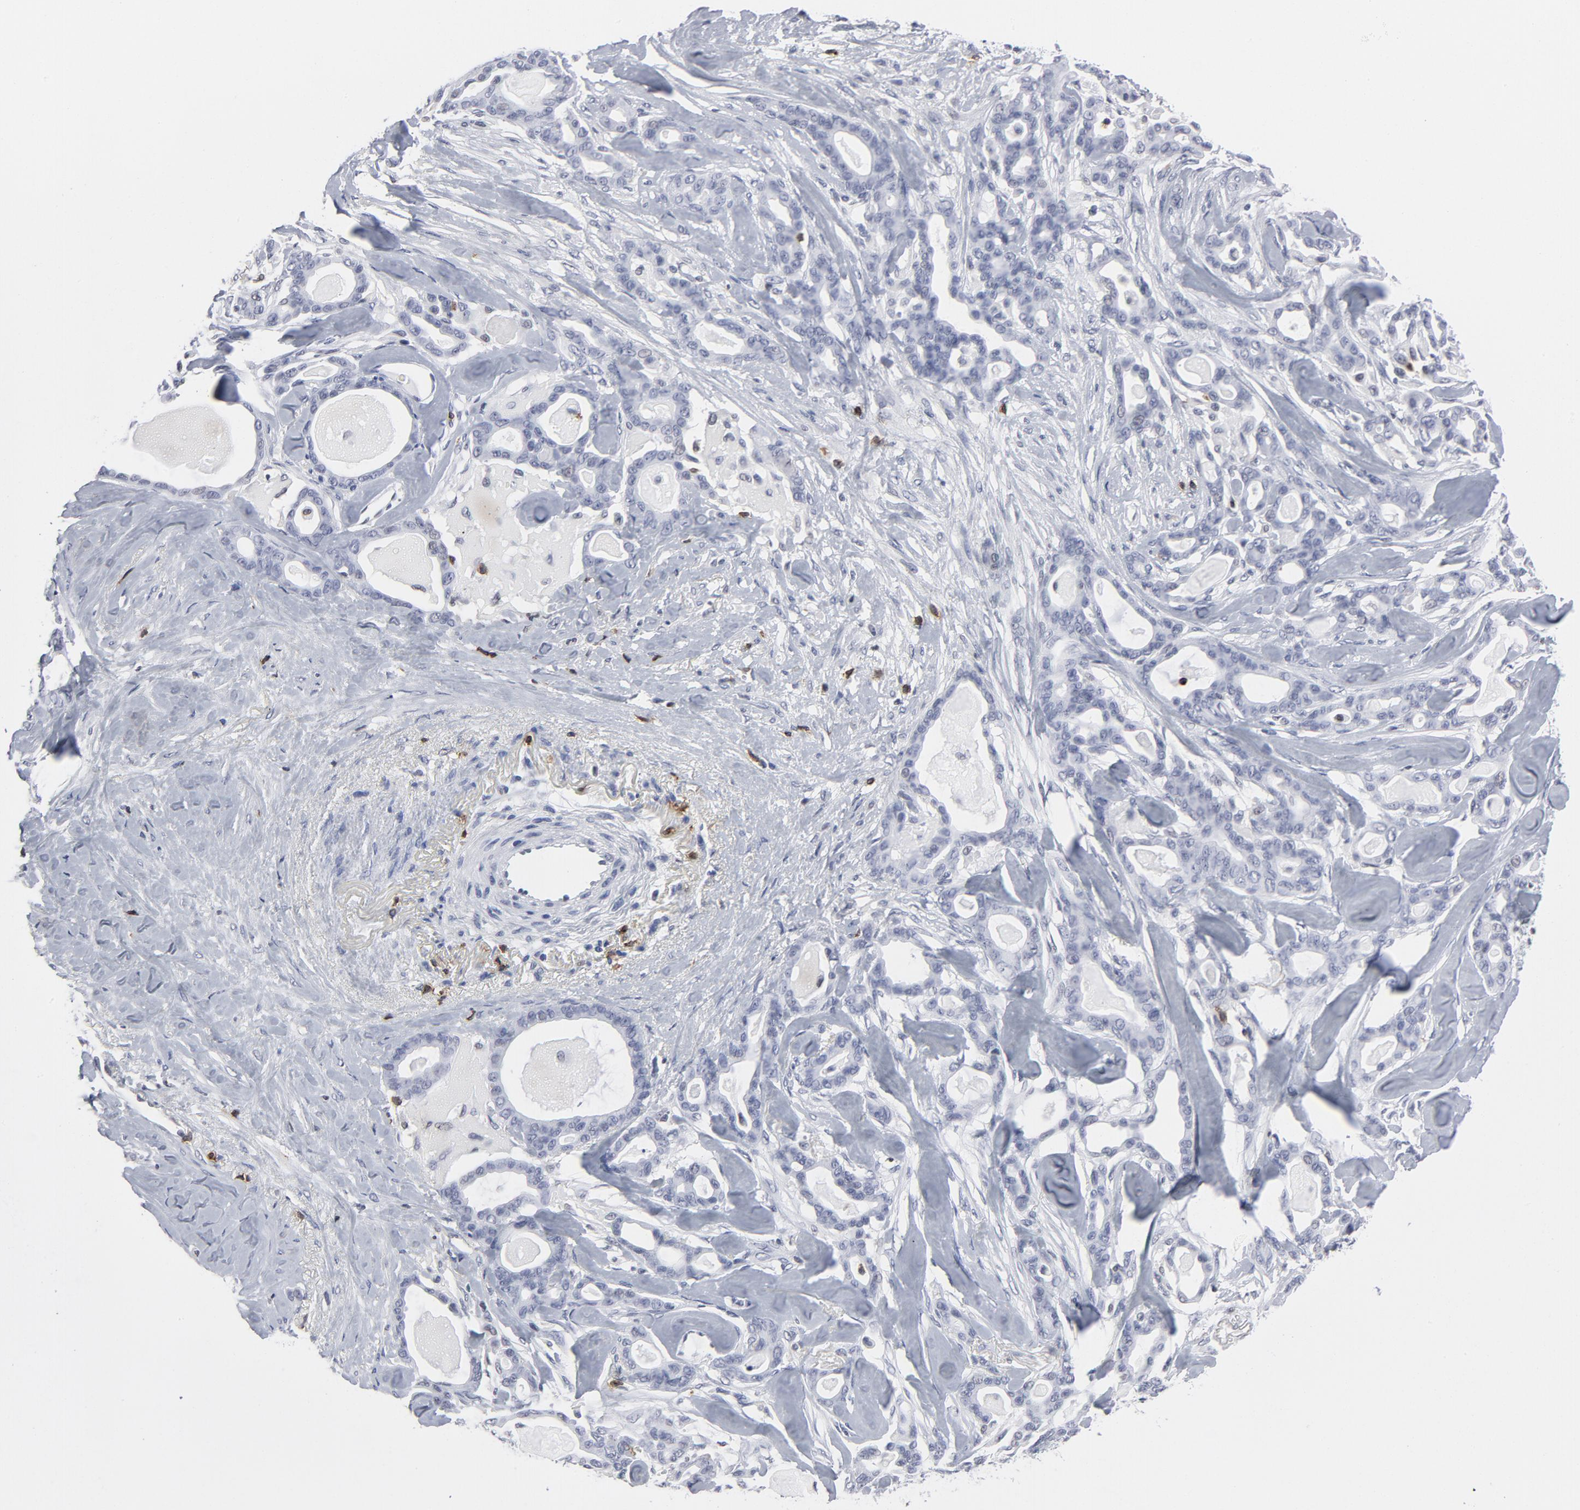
{"staining": {"intensity": "negative", "quantity": "none", "location": "none"}, "tissue": "pancreatic cancer", "cell_type": "Tumor cells", "image_type": "cancer", "snomed": [{"axis": "morphology", "description": "Adenocarcinoma, NOS"}, {"axis": "topography", "description": "Pancreas"}], "caption": "Photomicrograph shows no significant protein staining in tumor cells of pancreatic adenocarcinoma. Brightfield microscopy of immunohistochemistry stained with DAB (brown) and hematoxylin (blue), captured at high magnification.", "gene": "CD2", "patient": {"sex": "male", "age": 63}}